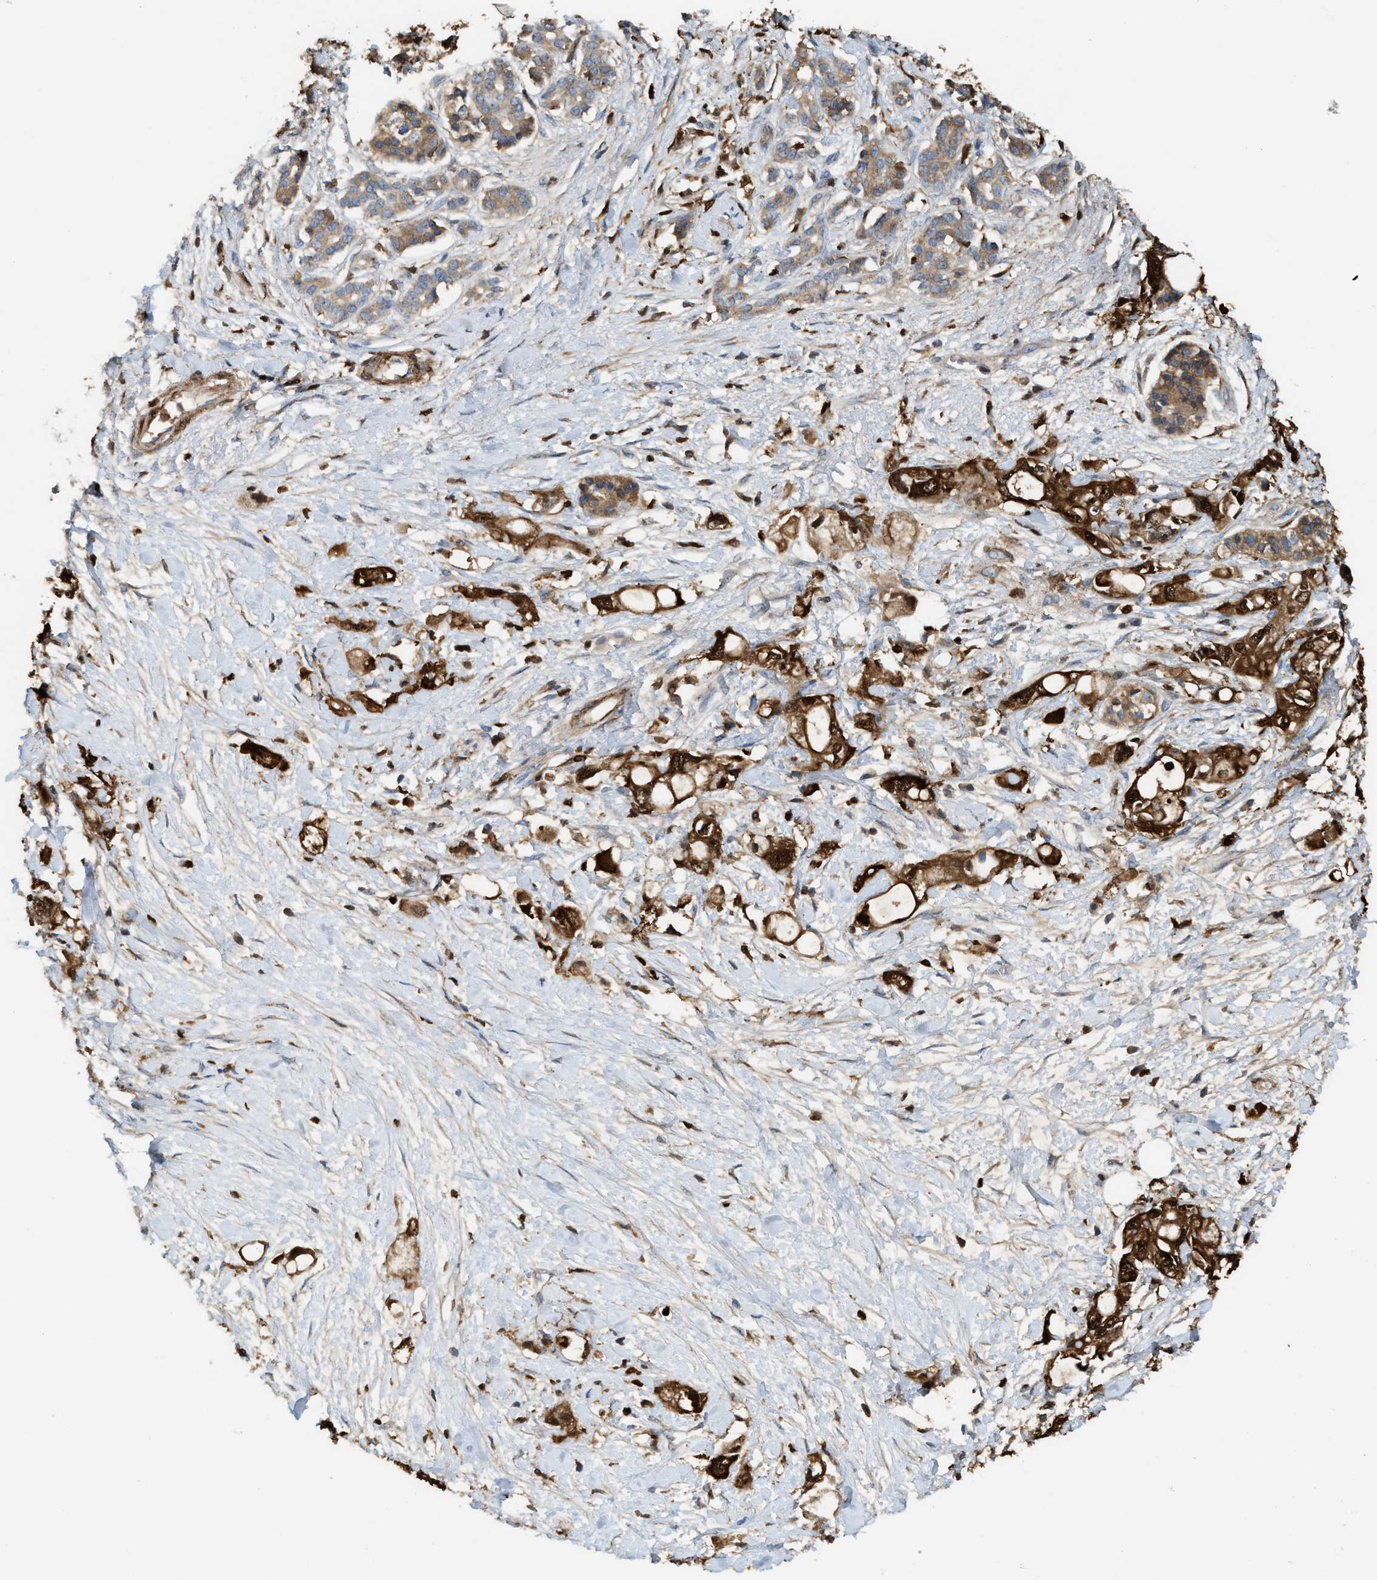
{"staining": {"intensity": "strong", "quantity": ">75%", "location": "cytoplasmic/membranous"}, "tissue": "pancreatic cancer", "cell_type": "Tumor cells", "image_type": "cancer", "snomed": [{"axis": "morphology", "description": "Adenocarcinoma, NOS"}, {"axis": "topography", "description": "Pancreas"}], "caption": "The histopathology image displays a brown stain indicating the presence of a protein in the cytoplasmic/membranous of tumor cells in pancreatic cancer.", "gene": "SERPINB5", "patient": {"sex": "female", "age": 56}}